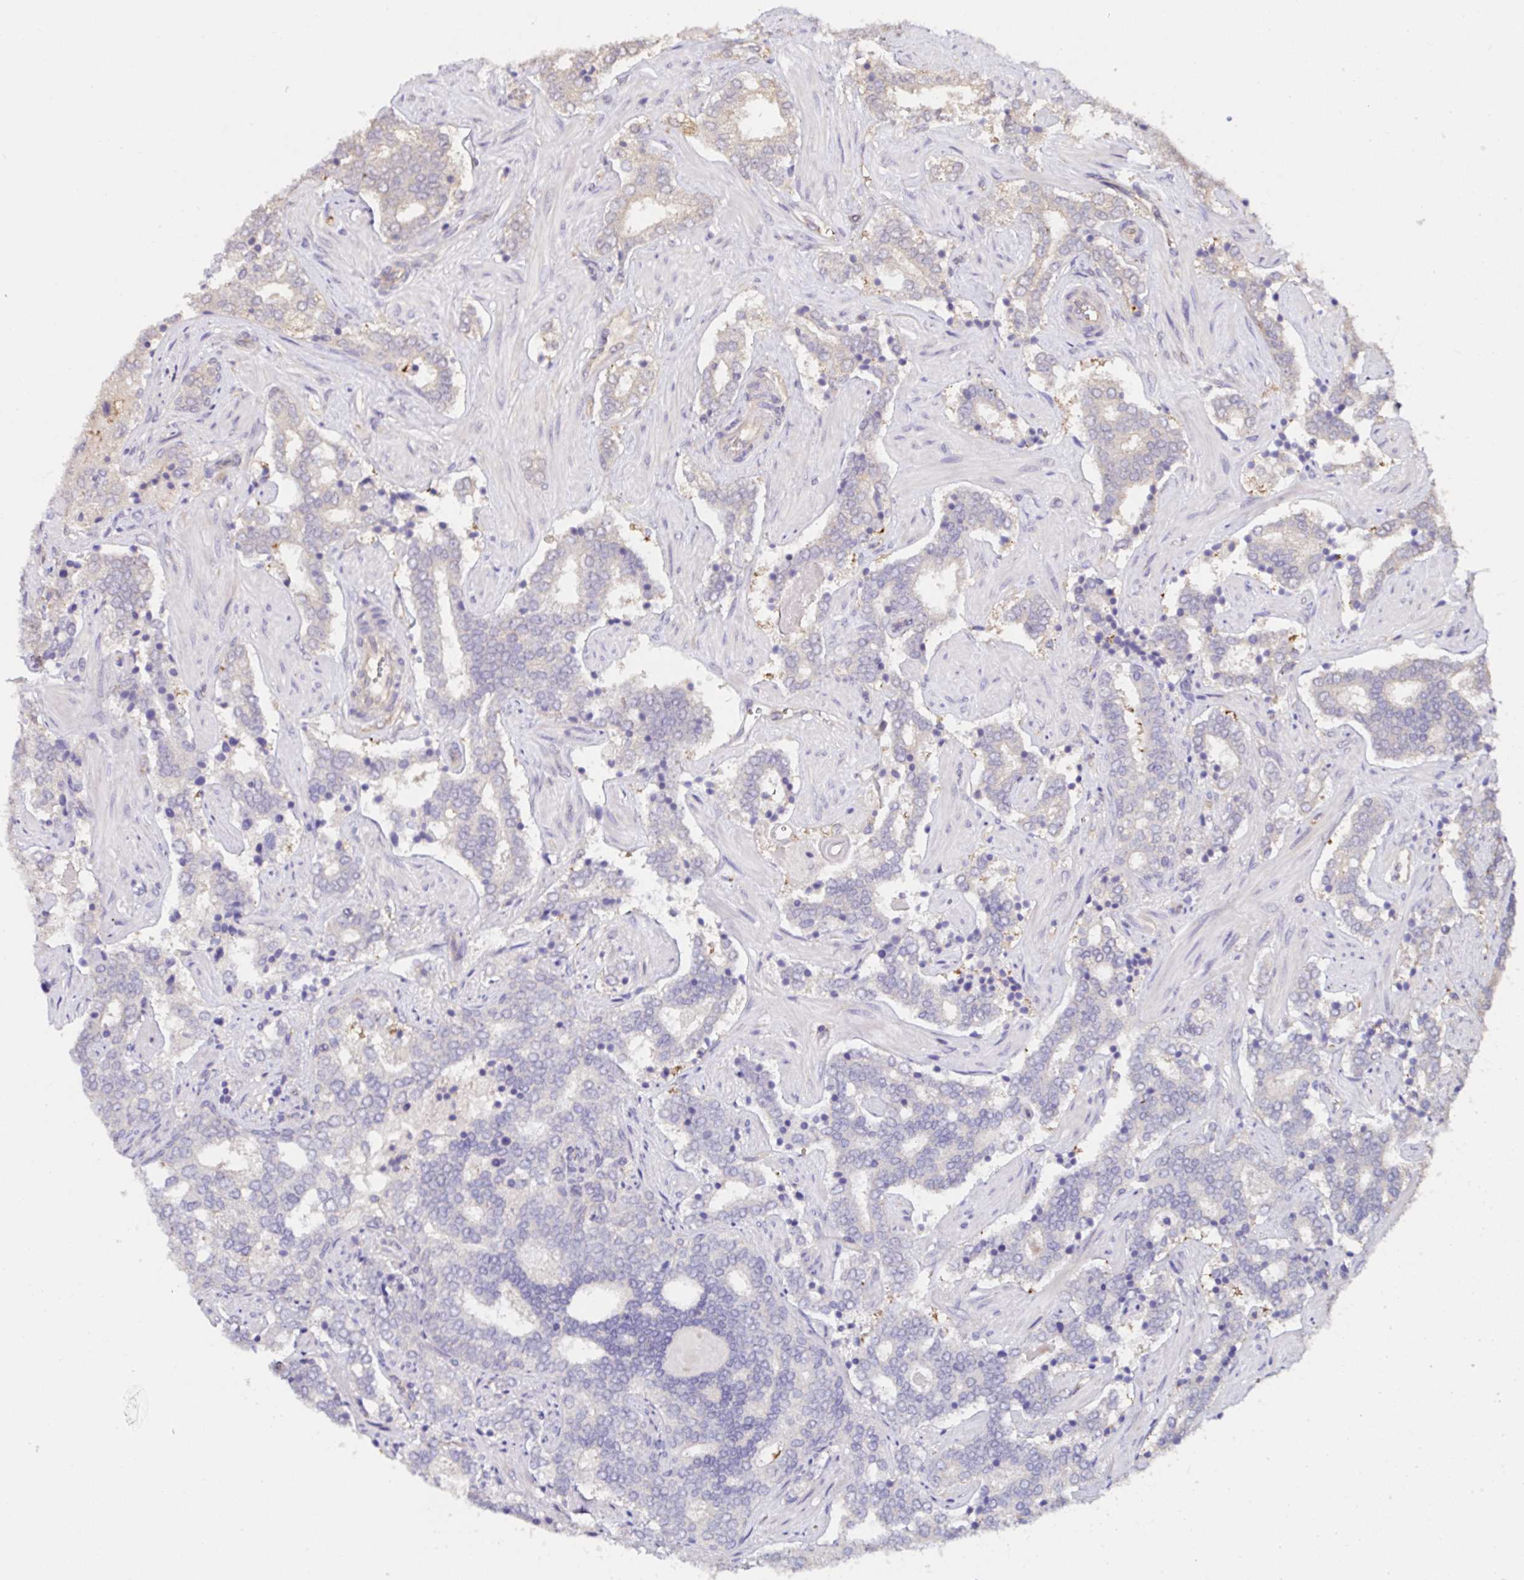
{"staining": {"intensity": "negative", "quantity": "none", "location": "none"}, "tissue": "prostate cancer", "cell_type": "Tumor cells", "image_type": "cancer", "snomed": [{"axis": "morphology", "description": "Adenocarcinoma, High grade"}, {"axis": "topography", "description": "Prostate"}], "caption": "IHC of human adenocarcinoma (high-grade) (prostate) displays no expression in tumor cells.", "gene": "RSRP1", "patient": {"sex": "male", "age": 60}}